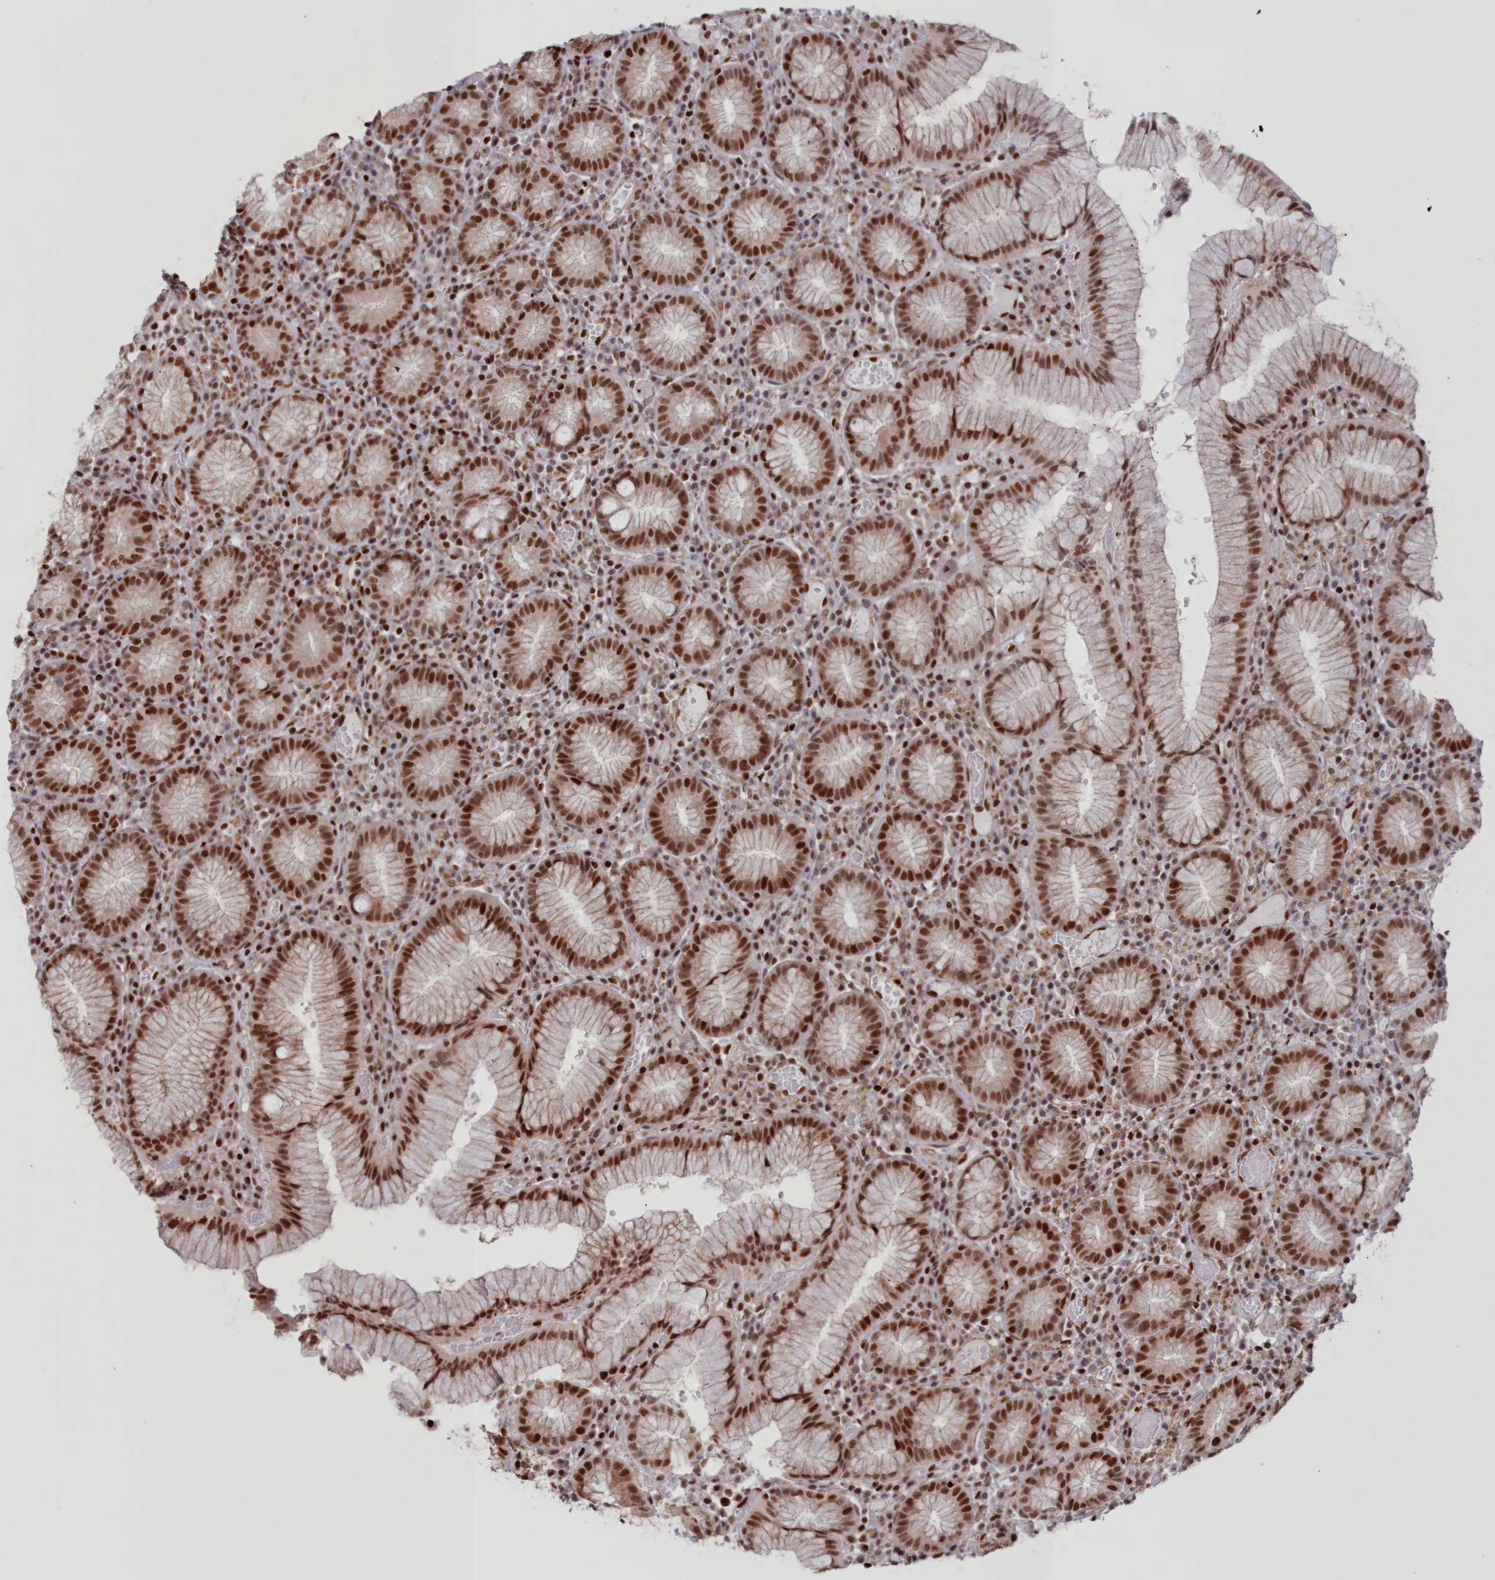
{"staining": {"intensity": "strong", "quantity": ">75%", "location": "cytoplasmic/membranous,nuclear"}, "tissue": "stomach", "cell_type": "Glandular cells", "image_type": "normal", "snomed": [{"axis": "morphology", "description": "Normal tissue, NOS"}, {"axis": "topography", "description": "Stomach"}], "caption": "This histopathology image demonstrates IHC staining of normal stomach, with high strong cytoplasmic/membranous,nuclear expression in about >75% of glandular cells.", "gene": "POLR2B", "patient": {"sex": "male", "age": 55}}